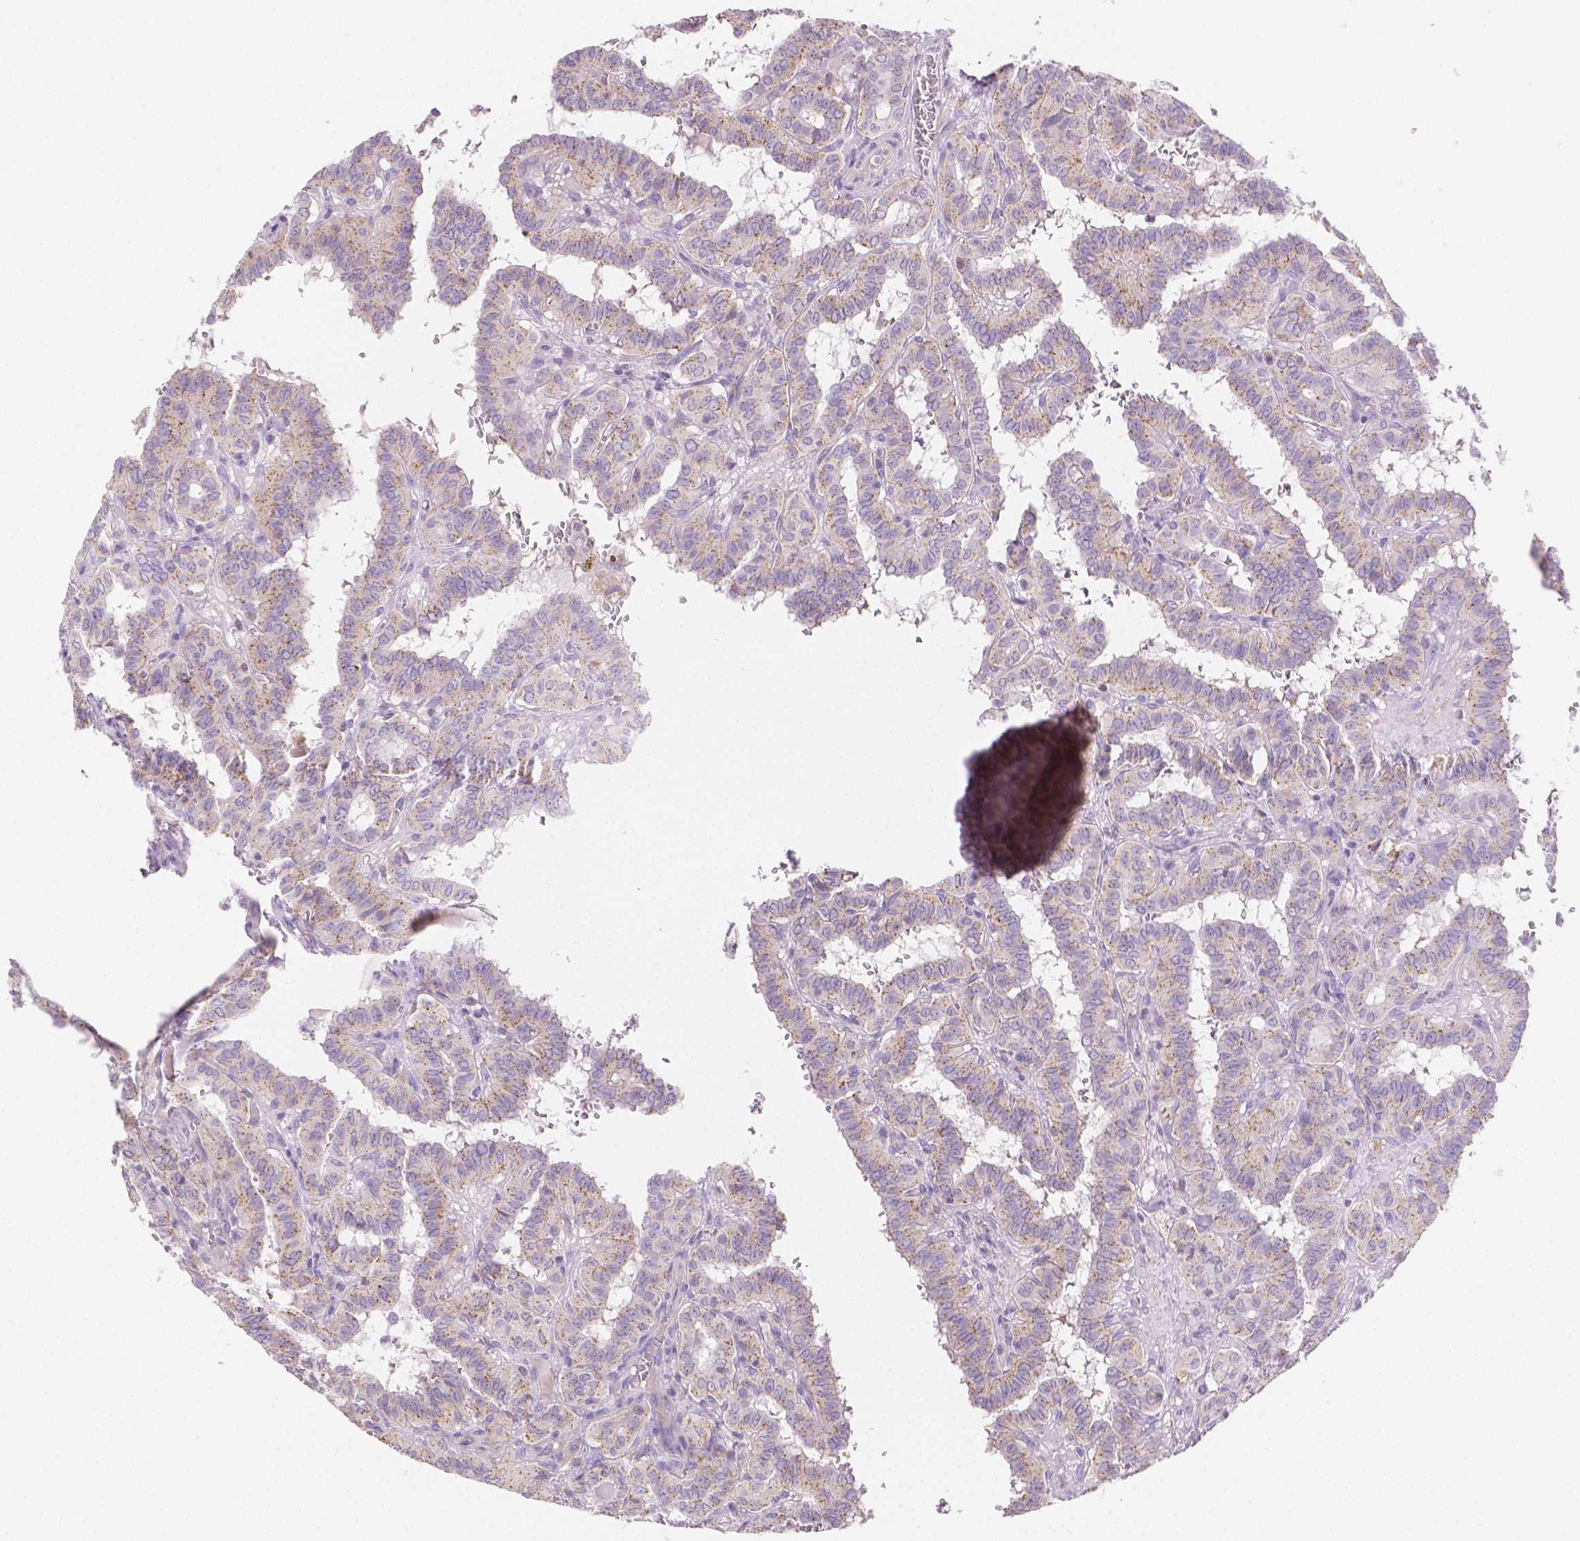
{"staining": {"intensity": "weak", "quantity": "<25%", "location": "cytoplasmic/membranous"}, "tissue": "thyroid cancer", "cell_type": "Tumor cells", "image_type": "cancer", "snomed": [{"axis": "morphology", "description": "Papillary adenocarcinoma, NOS"}, {"axis": "topography", "description": "Thyroid gland"}], "caption": "Papillary adenocarcinoma (thyroid) was stained to show a protein in brown. There is no significant staining in tumor cells.", "gene": "TMEM130", "patient": {"sex": "female", "age": 21}}